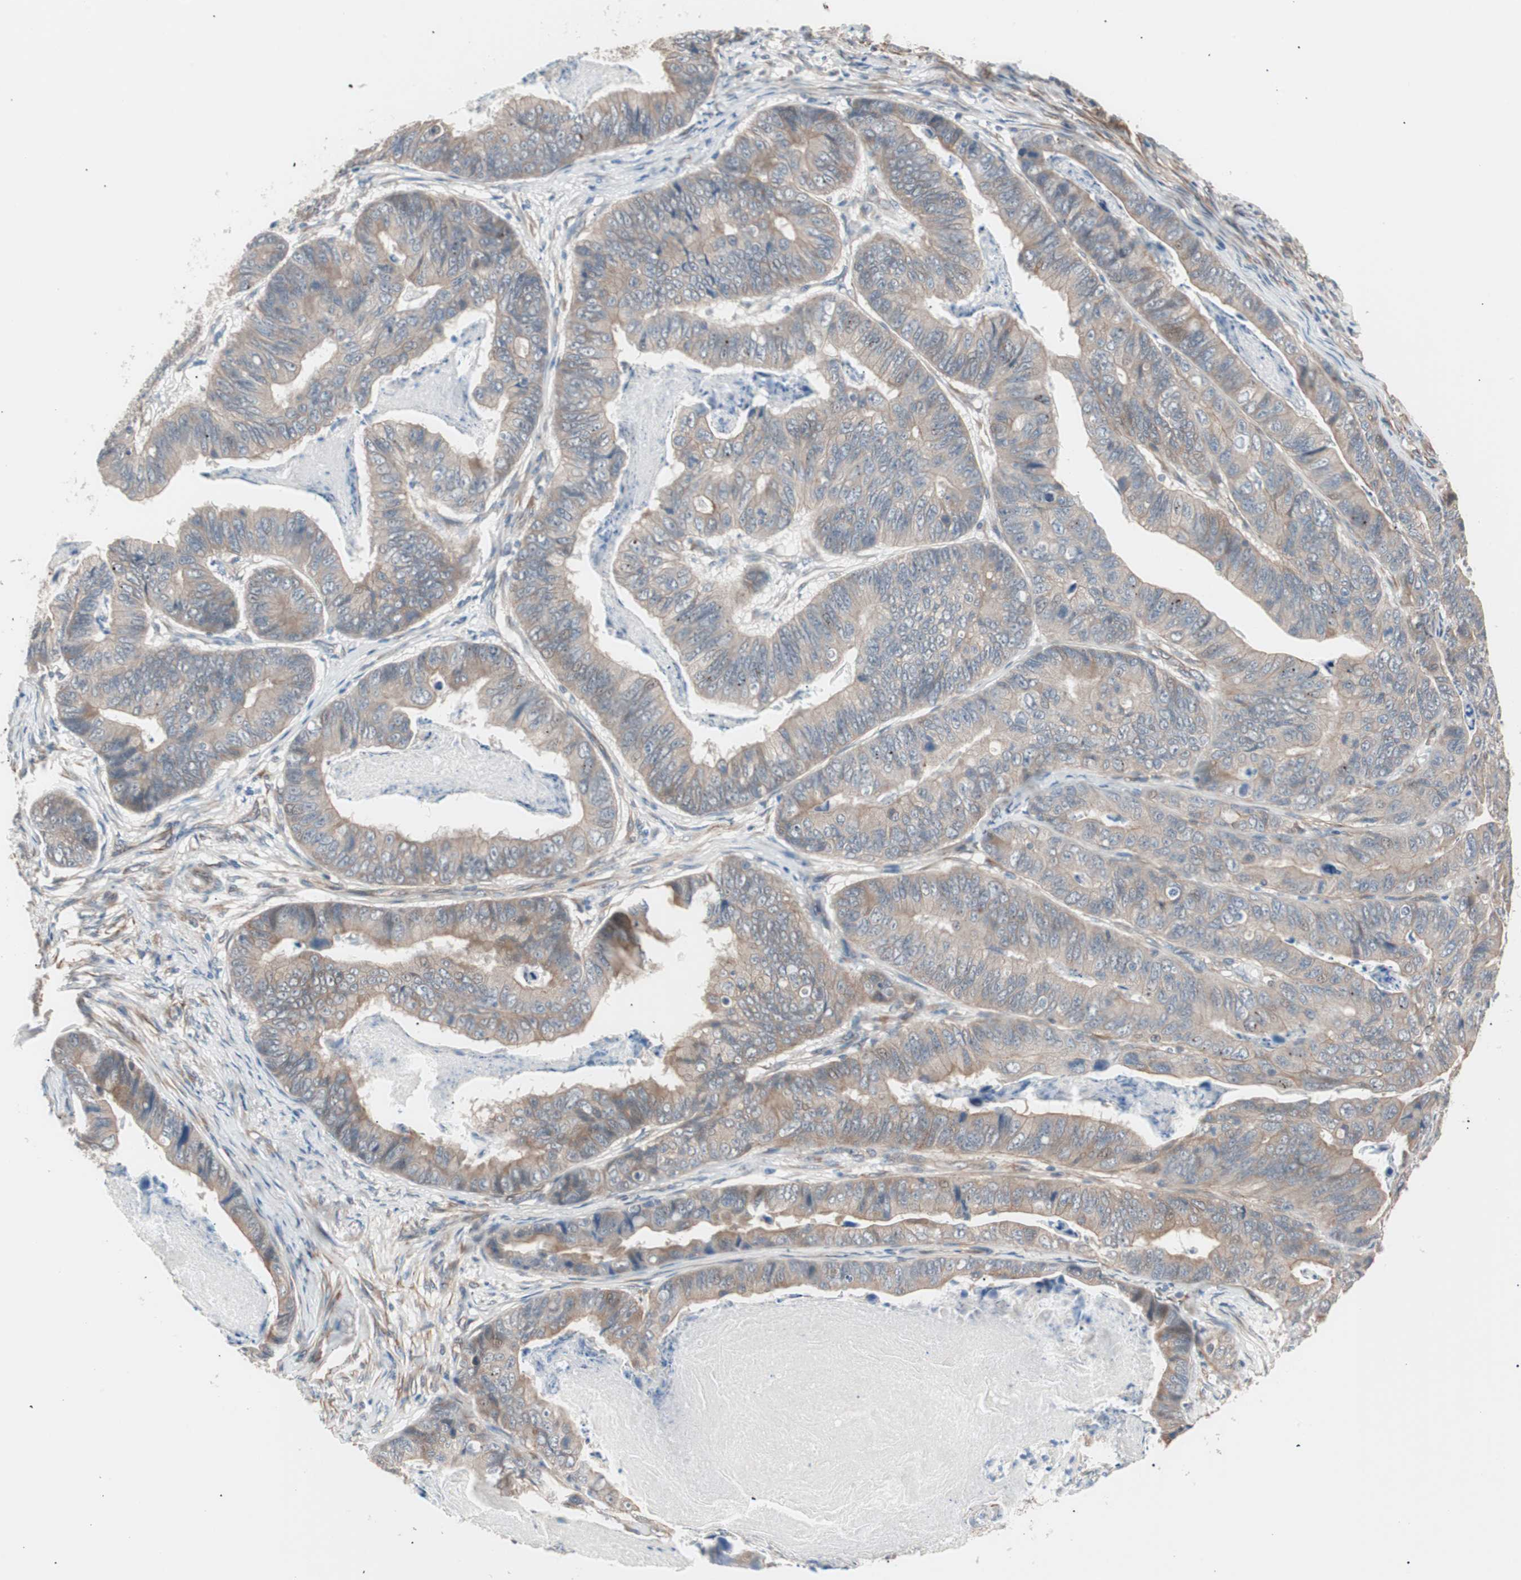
{"staining": {"intensity": "weak", "quantity": ">75%", "location": "cytoplasmic/membranous"}, "tissue": "stomach cancer", "cell_type": "Tumor cells", "image_type": "cancer", "snomed": [{"axis": "morphology", "description": "Adenocarcinoma, NOS"}, {"axis": "topography", "description": "Stomach, lower"}], "caption": "An IHC micrograph of tumor tissue is shown. Protein staining in brown shows weak cytoplasmic/membranous positivity in stomach cancer (adenocarcinoma) within tumor cells.", "gene": "SMG1", "patient": {"sex": "male", "age": 77}}